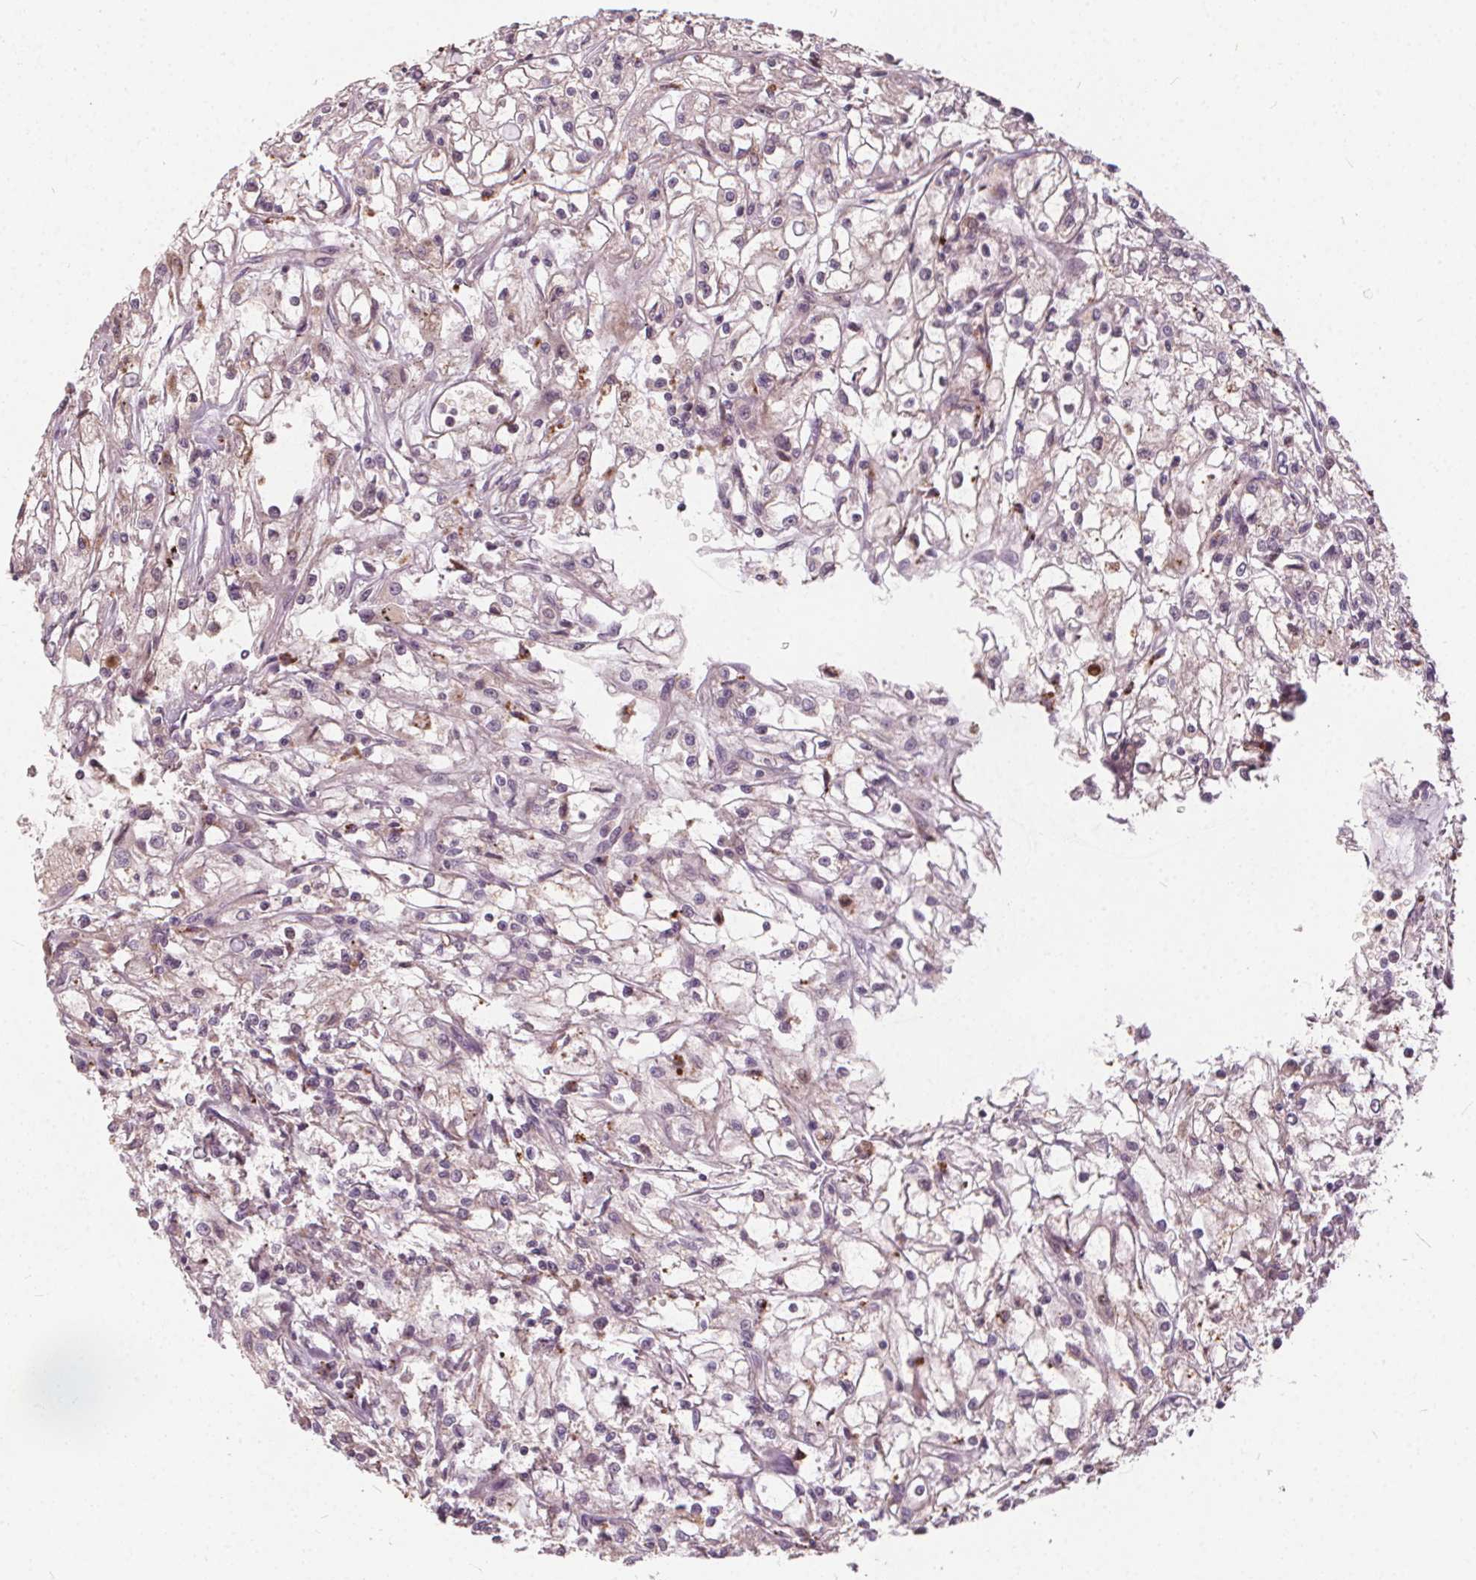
{"staining": {"intensity": "negative", "quantity": "none", "location": "none"}, "tissue": "renal cancer", "cell_type": "Tumor cells", "image_type": "cancer", "snomed": [{"axis": "morphology", "description": "Adenocarcinoma, NOS"}, {"axis": "topography", "description": "Kidney"}], "caption": "Tumor cells show no significant staining in renal adenocarcinoma.", "gene": "IPO13", "patient": {"sex": "female", "age": 59}}